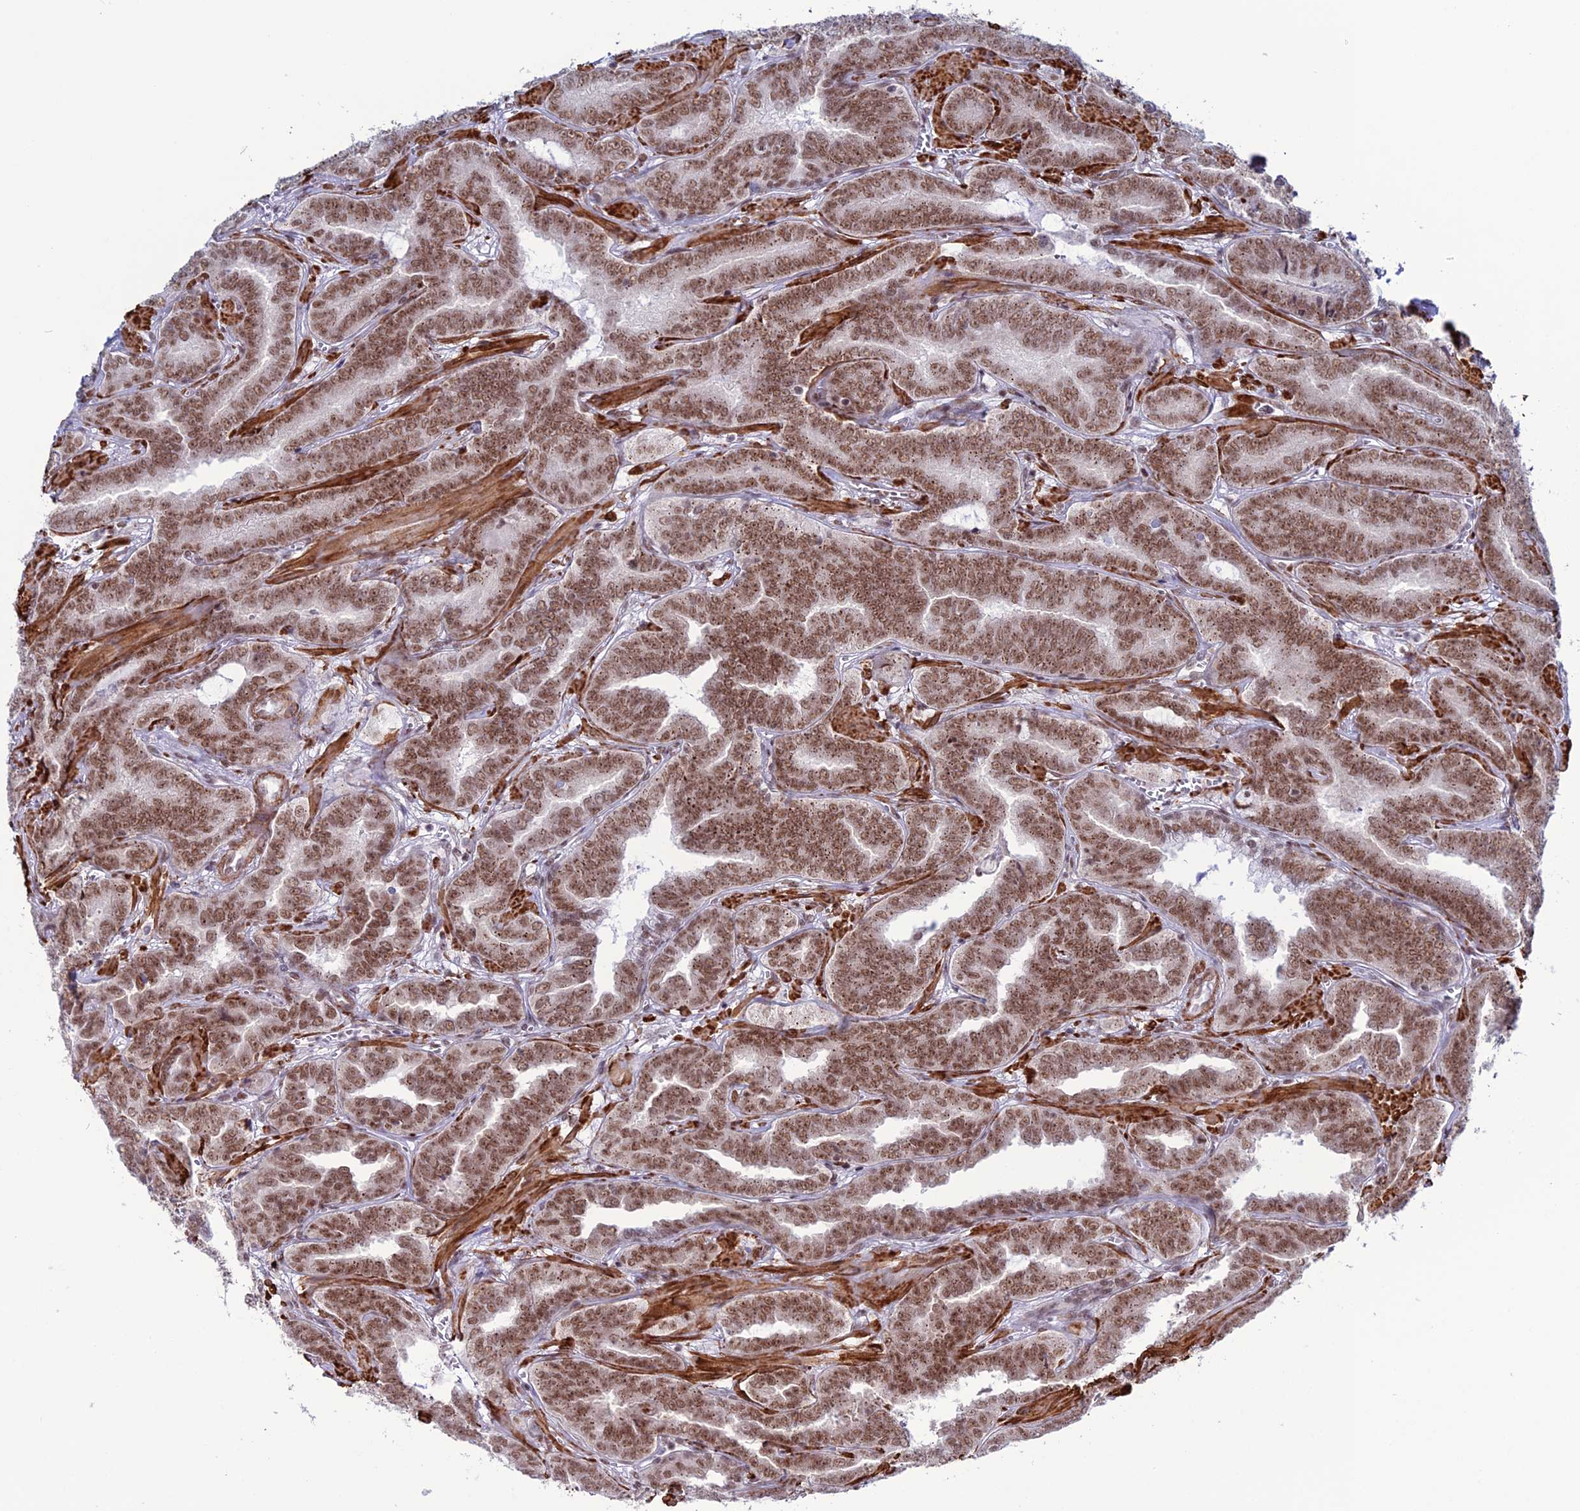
{"staining": {"intensity": "moderate", "quantity": ">75%", "location": "nuclear"}, "tissue": "prostate cancer", "cell_type": "Tumor cells", "image_type": "cancer", "snomed": [{"axis": "morphology", "description": "Adenocarcinoma, High grade"}, {"axis": "topography", "description": "Prostate"}], "caption": "About >75% of tumor cells in human prostate cancer (high-grade adenocarcinoma) demonstrate moderate nuclear protein positivity as visualized by brown immunohistochemical staining.", "gene": "U2AF1", "patient": {"sex": "male", "age": 67}}